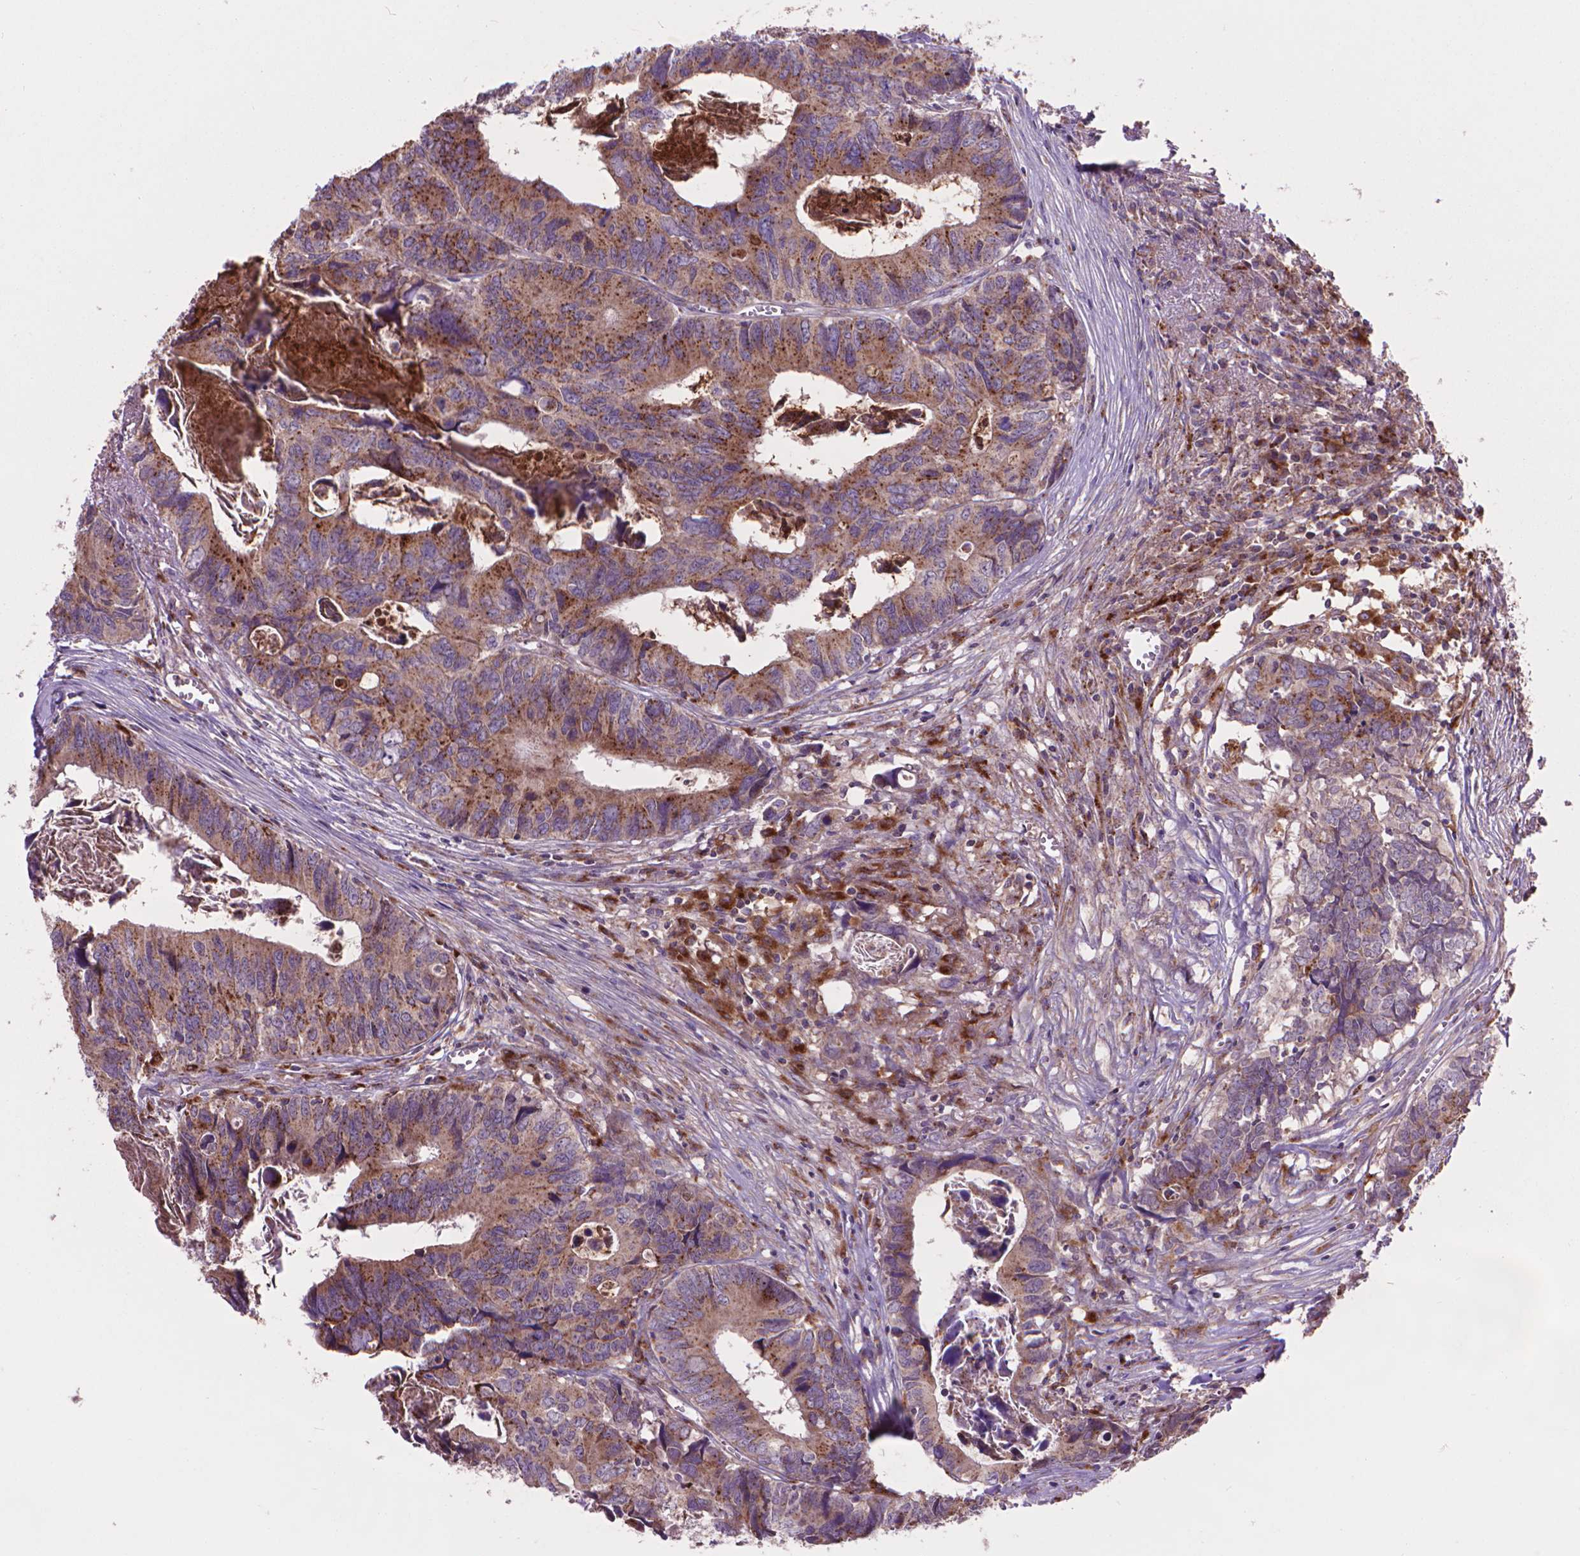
{"staining": {"intensity": "moderate", "quantity": ">75%", "location": "cytoplasmic/membranous"}, "tissue": "colorectal cancer", "cell_type": "Tumor cells", "image_type": "cancer", "snomed": [{"axis": "morphology", "description": "Adenocarcinoma, NOS"}, {"axis": "topography", "description": "Colon"}], "caption": "This is a micrograph of IHC staining of colorectal cancer, which shows moderate staining in the cytoplasmic/membranous of tumor cells.", "gene": "GLB1", "patient": {"sex": "female", "age": 82}}